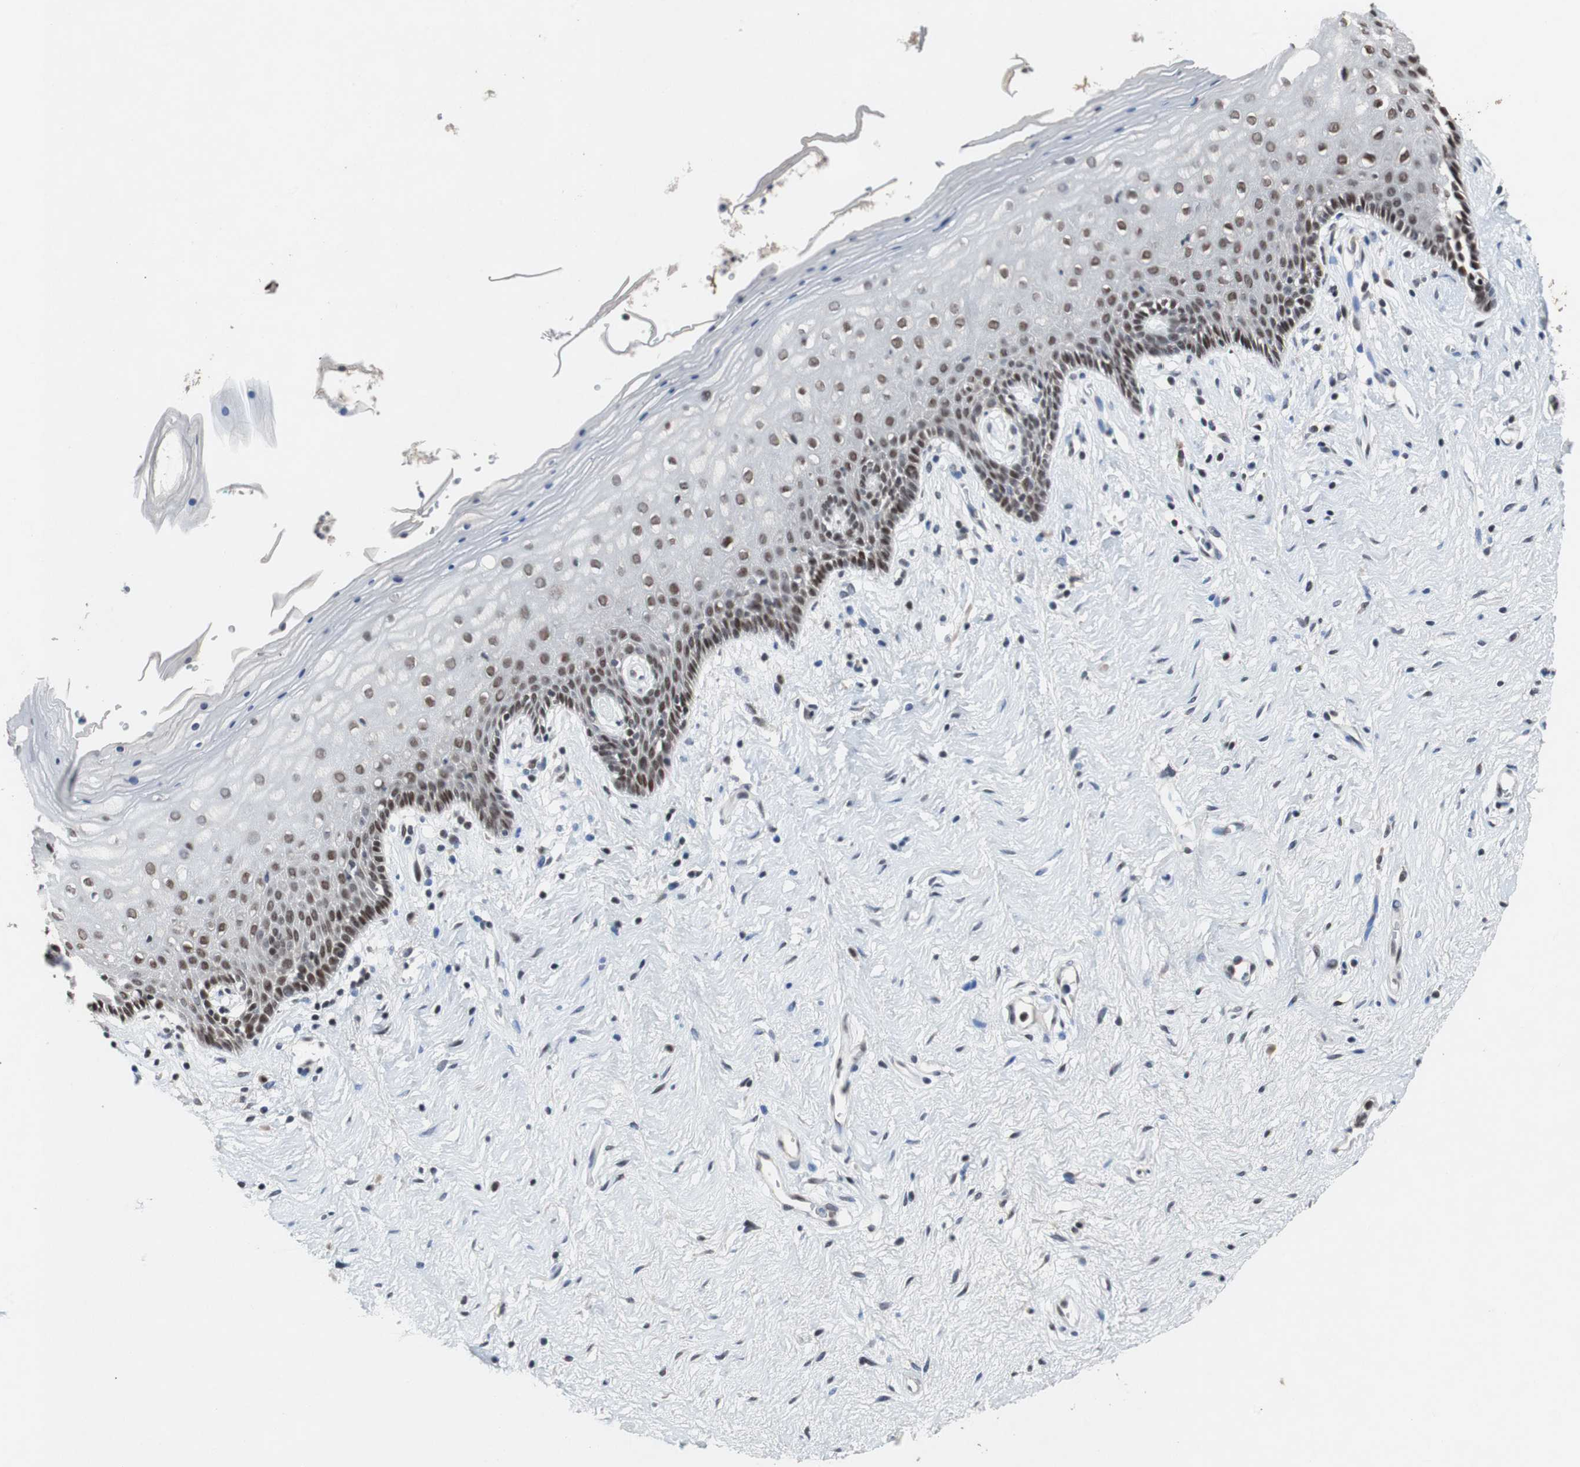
{"staining": {"intensity": "weak", "quantity": "25%-75%", "location": "nuclear"}, "tissue": "vagina", "cell_type": "Squamous epithelial cells", "image_type": "normal", "snomed": [{"axis": "morphology", "description": "Normal tissue, NOS"}, {"axis": "topography", "description": "Vagina"}], "caption": "Unremarkable vagina shows weak nuclear positivity in approximately 25%-75% of squamous epithelial cells, visualized by immunohistochemistry. The staining was performed using DAB, with brown indicating positive protein expression. Nuclei are stained blue with hematoxylin.", "gene": "TP63", "patient": {"sex": "female", "age": 44}}